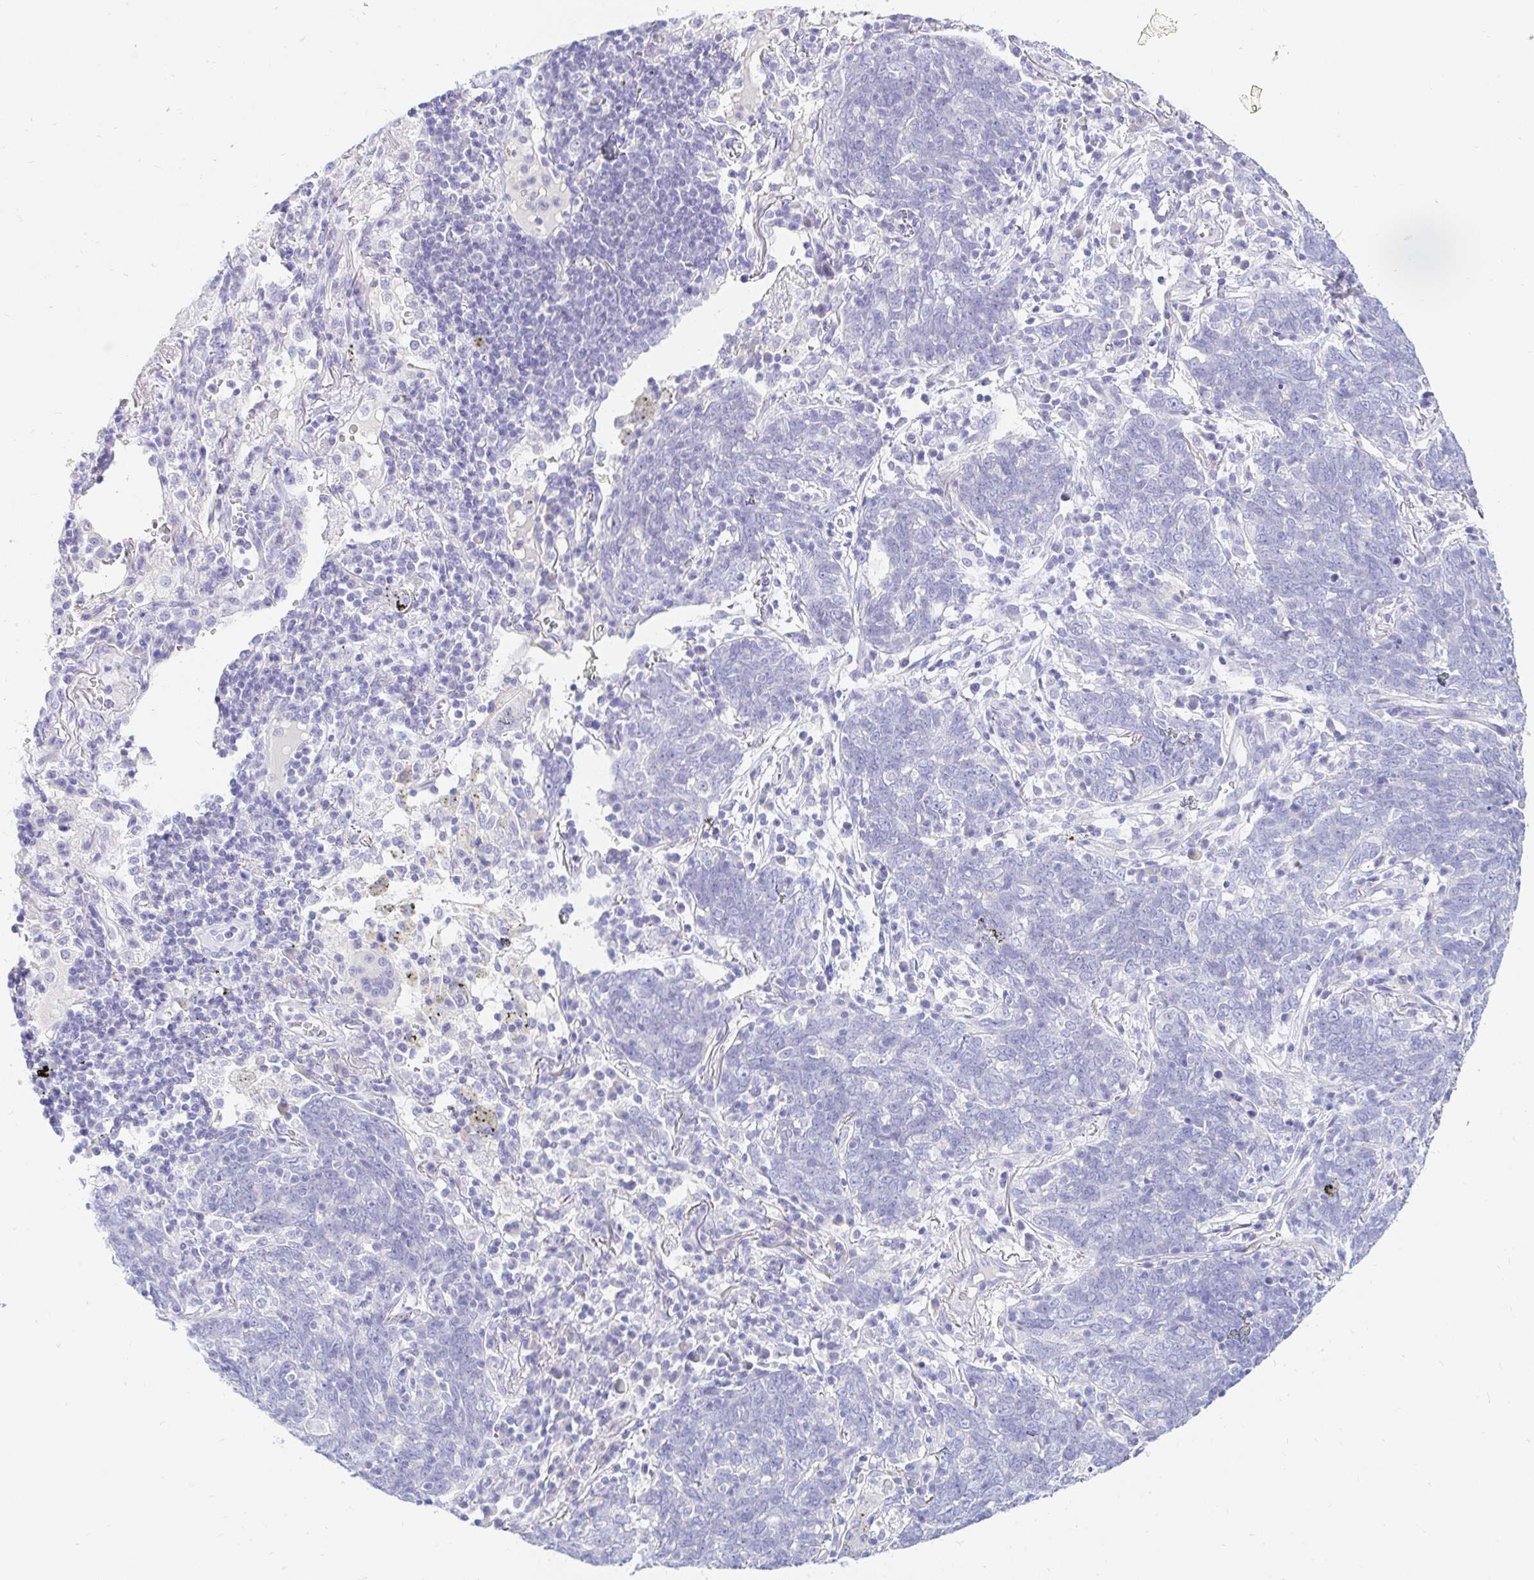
{"staining": {"intensity": "negative", "quantity": "none", "location": "none"}, "tissue": "lung cancer", "cell_type": "Tumor cells", "image_type": "cancer", "snomed": [{"axis": "morphology", "description": "Squamous cell carcinoma, NOS"}, {"axis": "topography", "description": "Lung"}], "caption": "Tumor cells are negative for protein expression in human lung squamous cell carcinoma.", "gene": "NR2E1", "patient": {"sex": "female", "age": 72}}